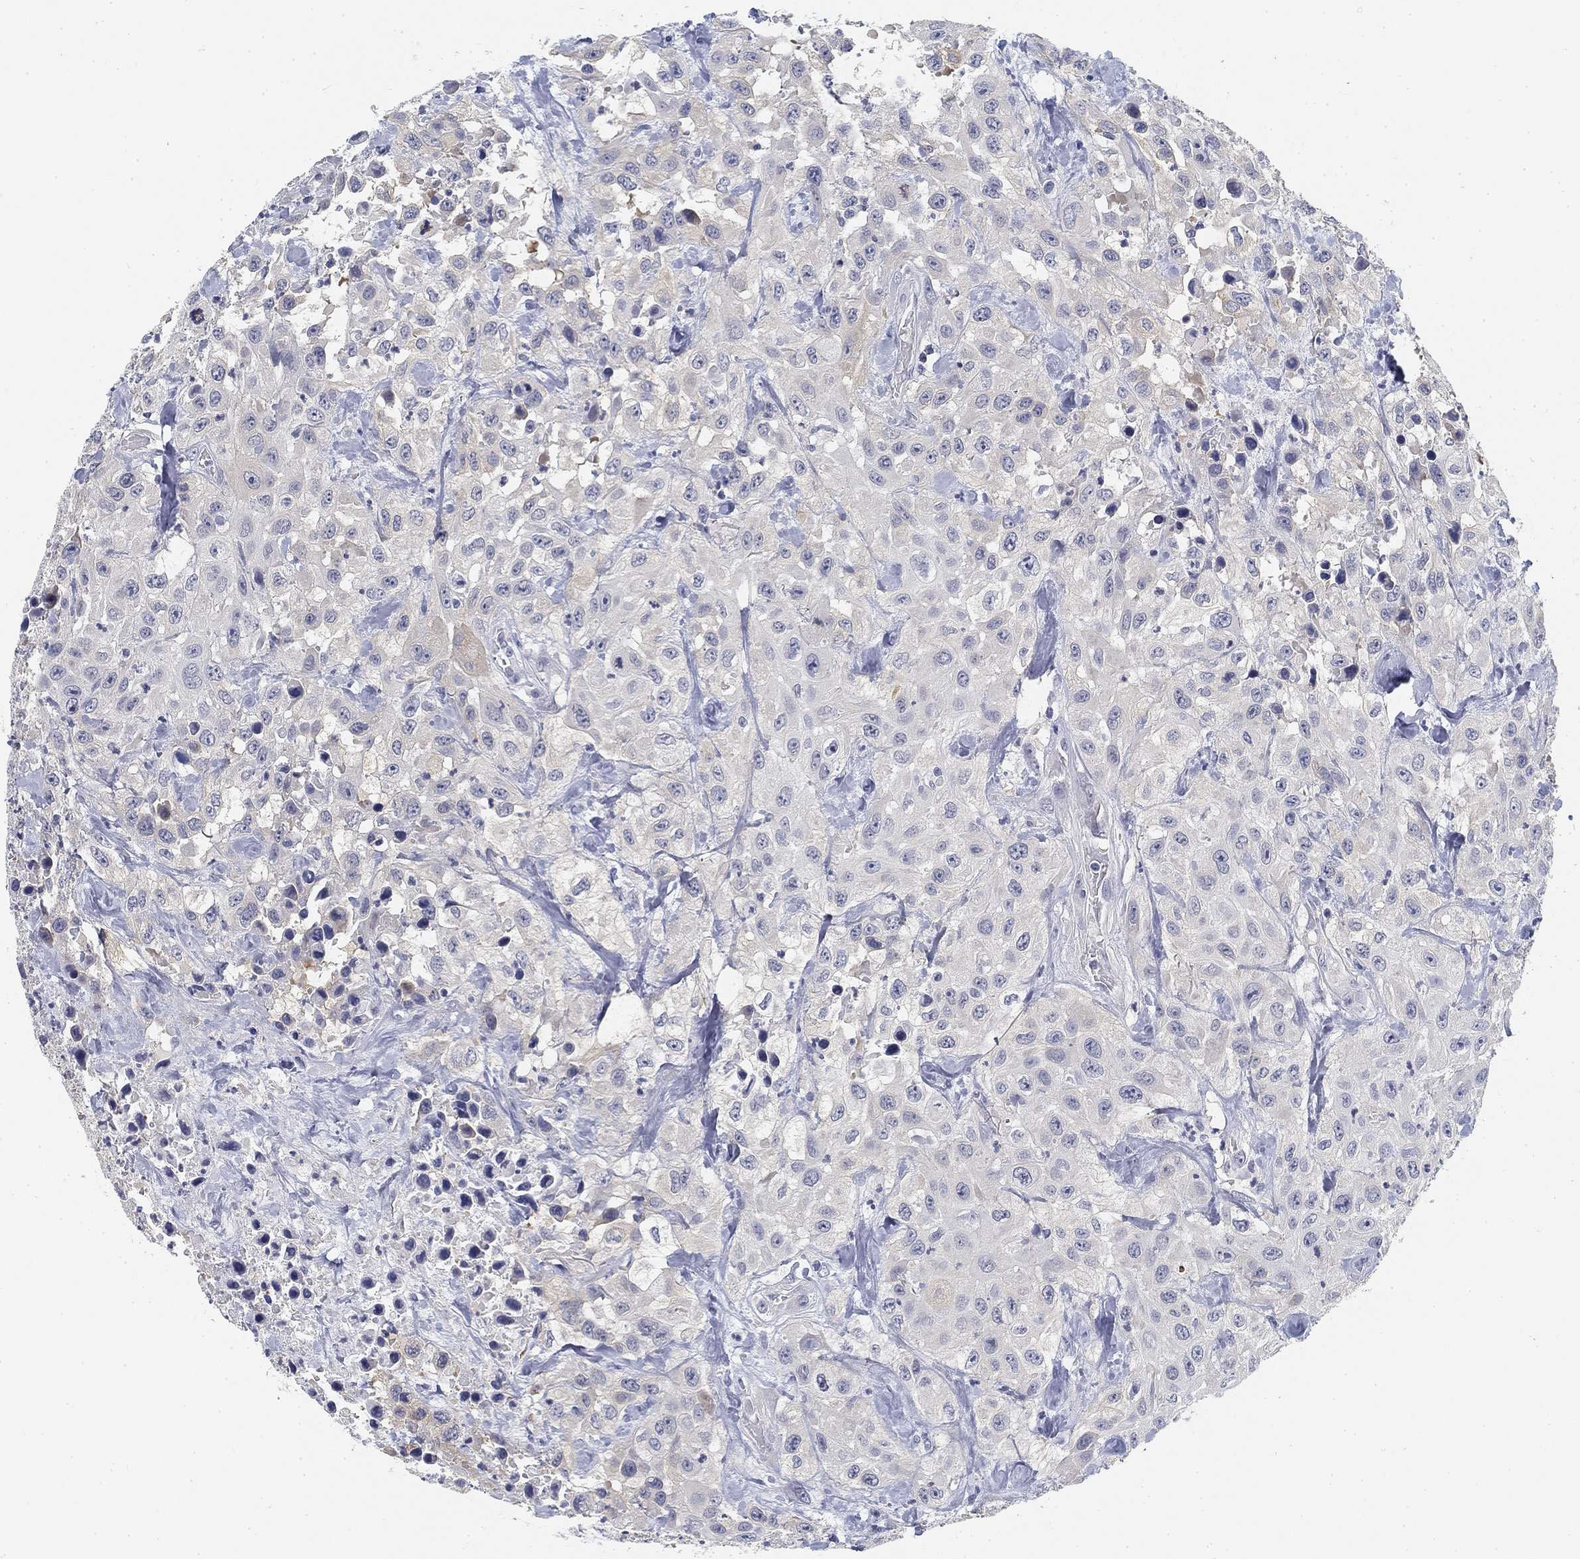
{"staining": {"intensity": "negative", "quantity": "none", "location": "none"}, "tissue": "urothelial cancer", "cell_type": "Tumor cells", "image_type": "cancer", "snomed": [{"axis": "morphology", "description": "Urothelial carcinoma, High grade"}, {"axis": "topography", "description": "Urinary bladder"}], "caption": "There is no significant positivity in tumor cells of high-grade urothelial carcinoma.", "gene": "SLC2A5", "patient": {"sex": "male", "age": 79}}